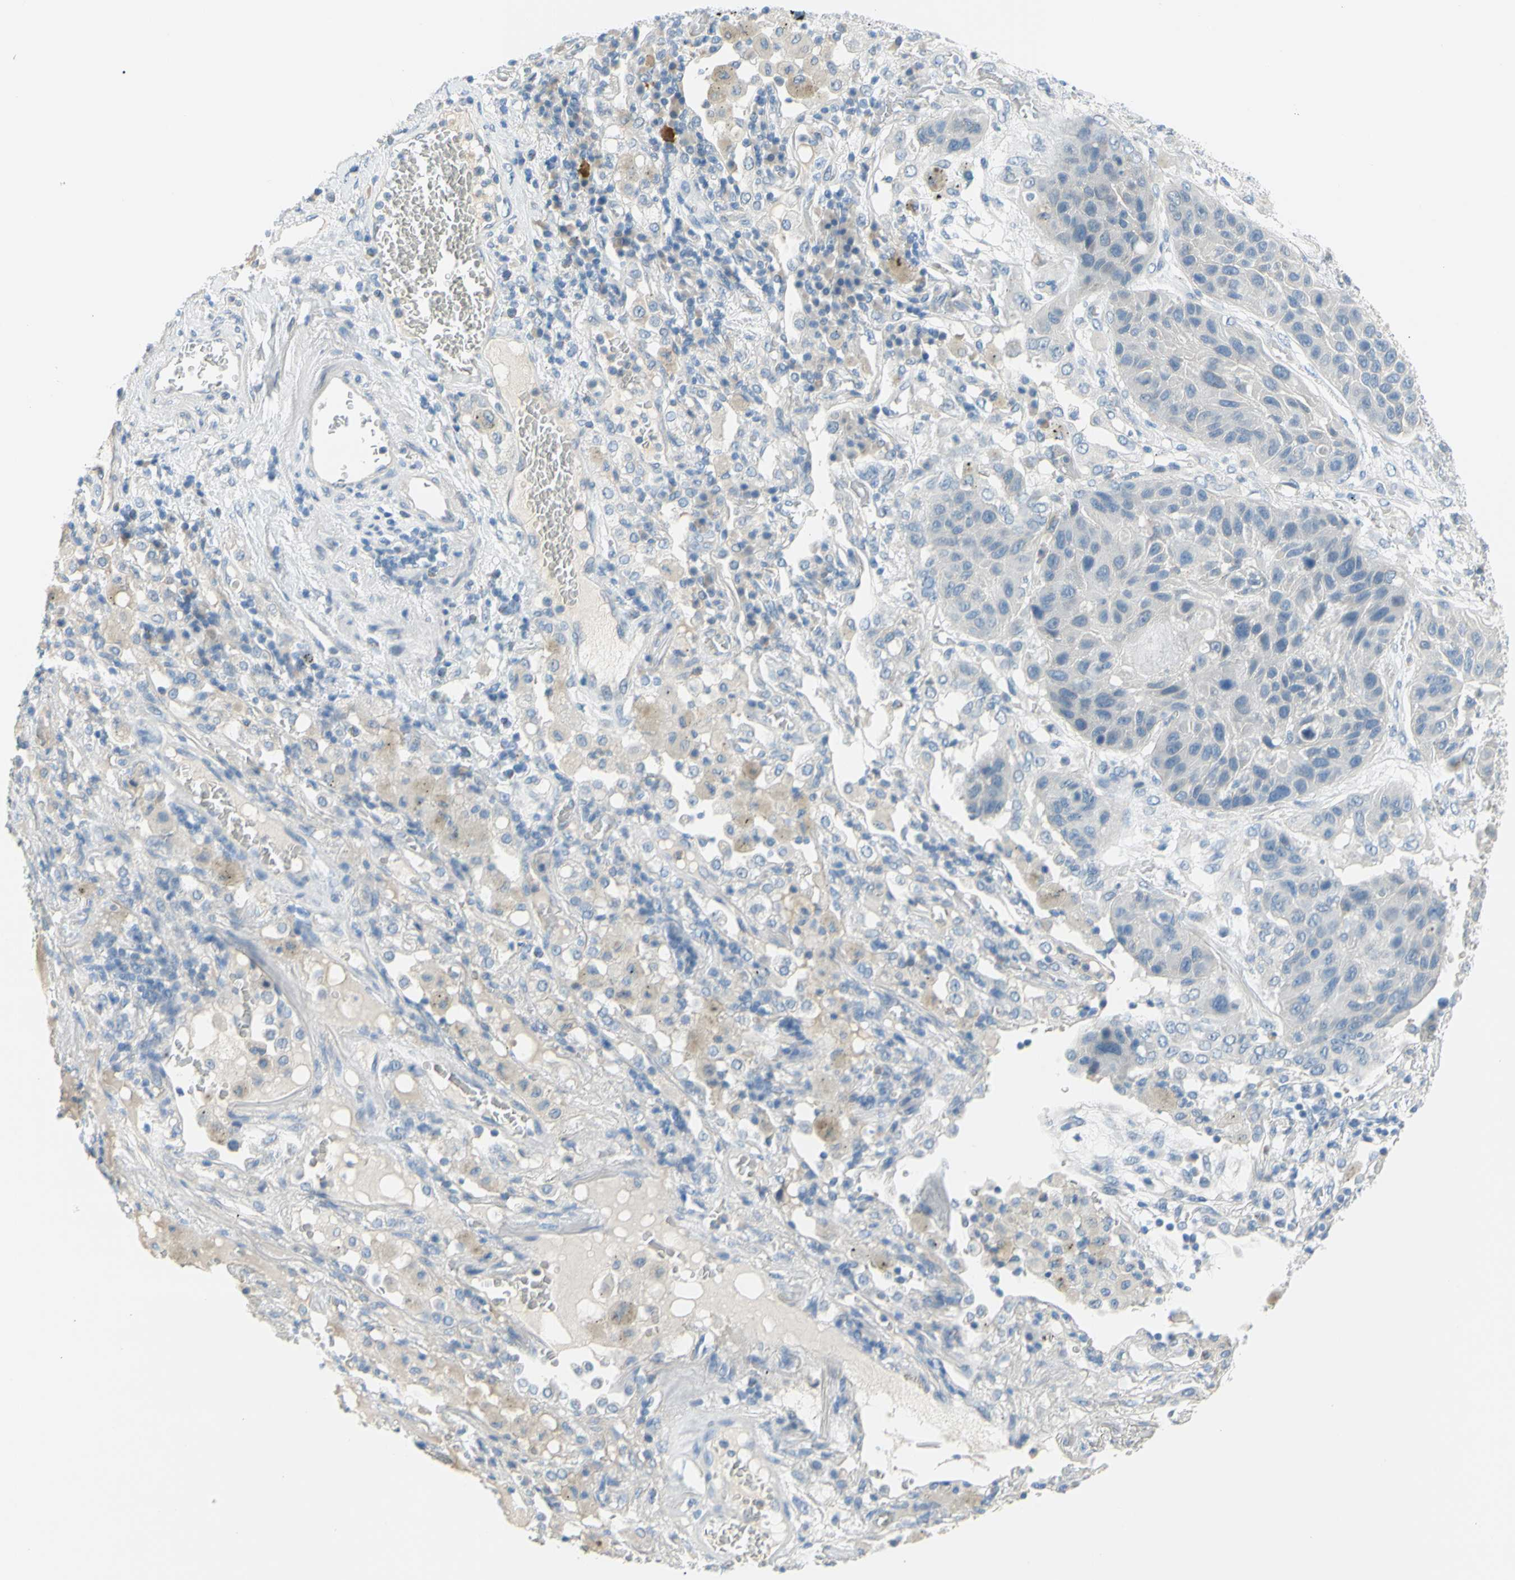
{"staining": {"intensity": "negative", "quantity": "none", "location": "none"}, "tissue": "lung cancer", "cell_type": "Tumor cells", "image_type": "cancer", "snomed": [{"axis": "morphology", "description": "Squamous cell carcinoma, NOS"}, {"axis": "topography", "description": "Lung"}], "caption": "Protein analysis of lung cancer demonstrates no significant staining in tumor cells.", "gene": "DCT", "patient": {"sex": "male", "age": 57}}